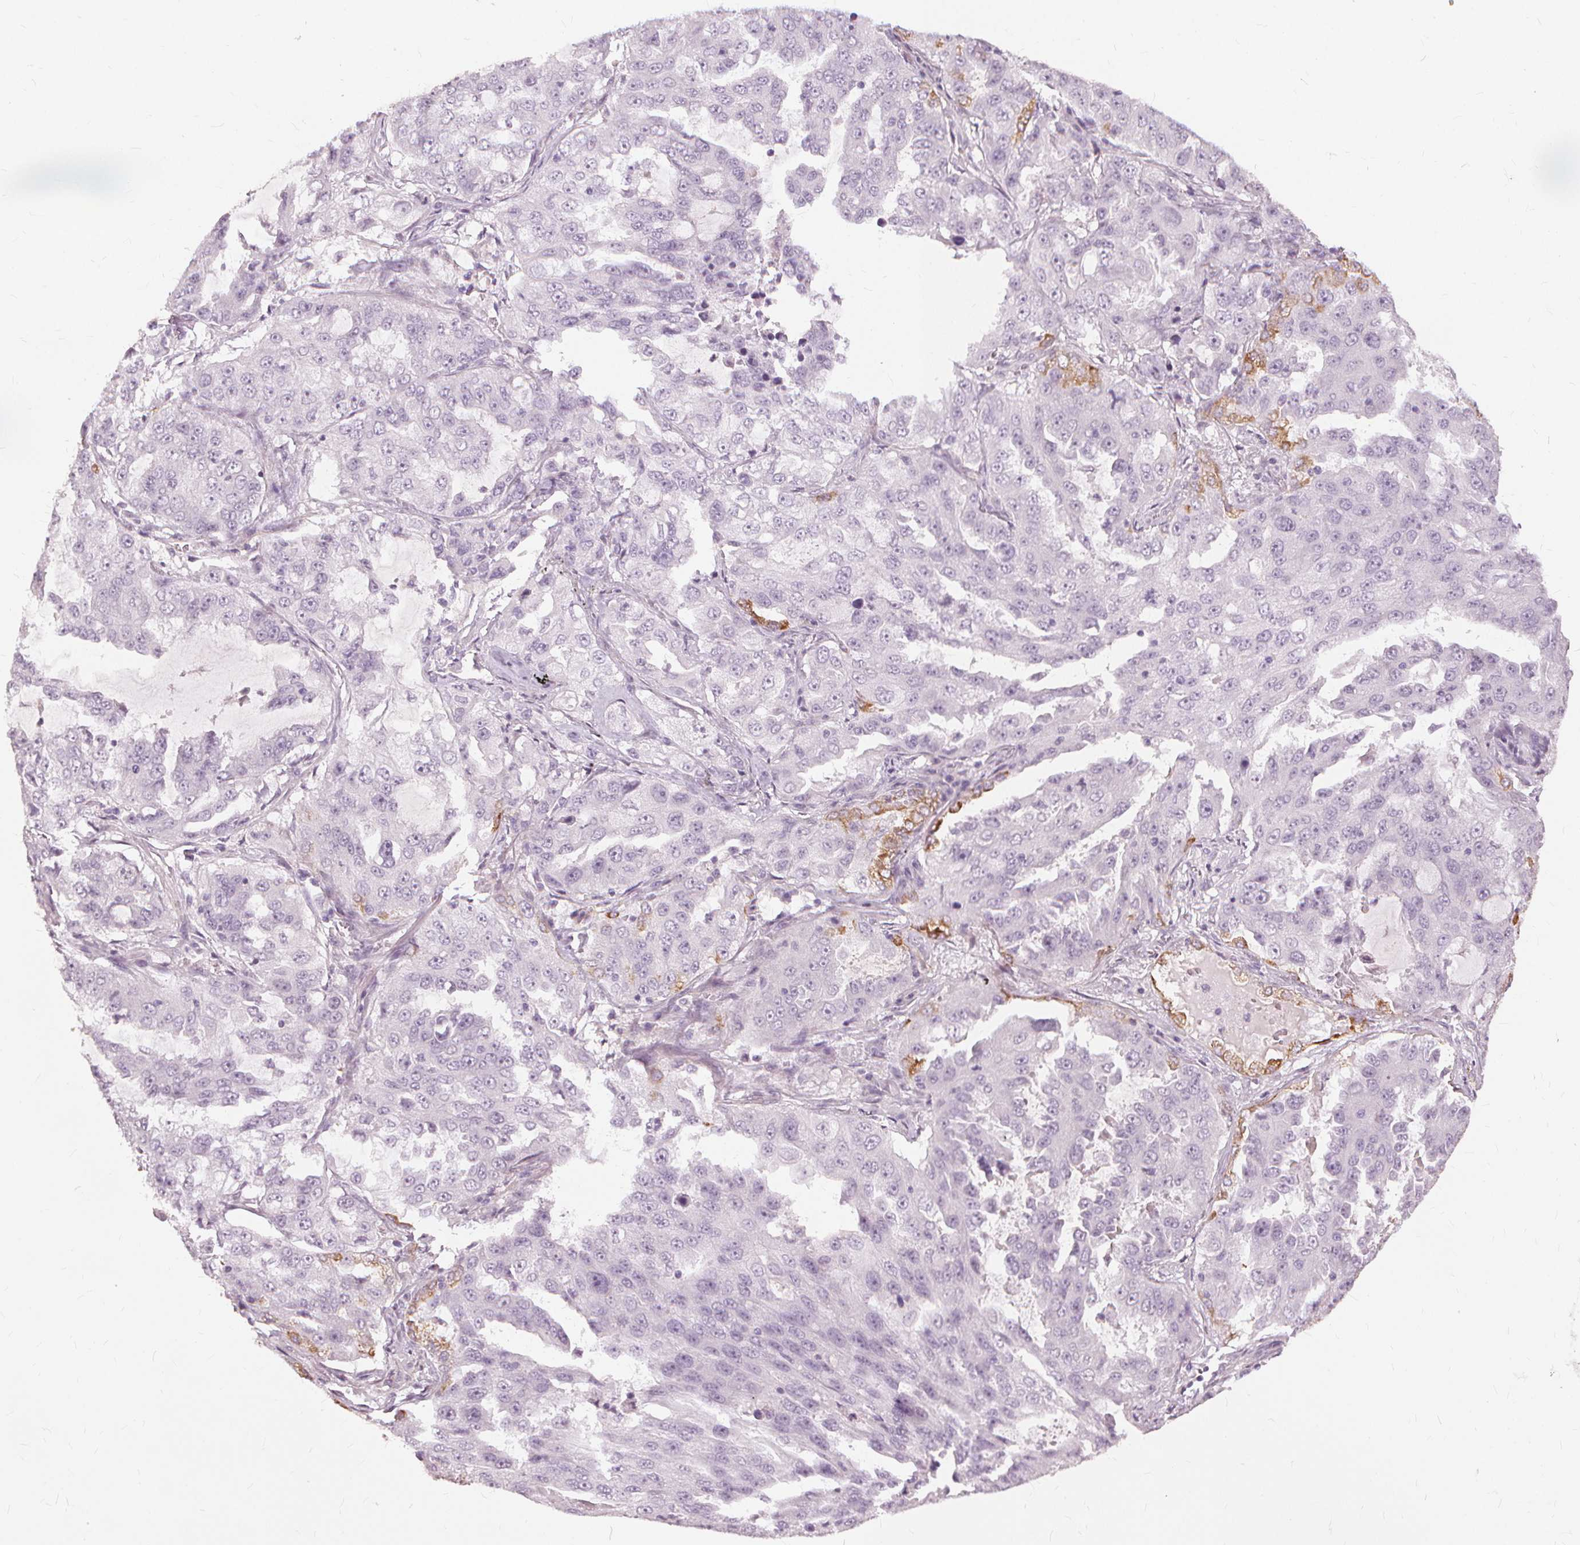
{"staining": {"intensity": "negative", "quantity": "none", "location": "none"}, "tissue": "lung cancer", "cell_type": "Tumor cells", "image_type": "cancer", "snomed": [{"axis": "morphology", "description": "Adenocarcinoma, NOS"}, {"axis": "topography", "description": "Lung"}], "caption": "Lung adenocarcinoma was stained to show a protein in brown. There is no significant expression in tumor cells.", "gene": "SFTPD", "patient": {"sex": "female", "age": 61}}